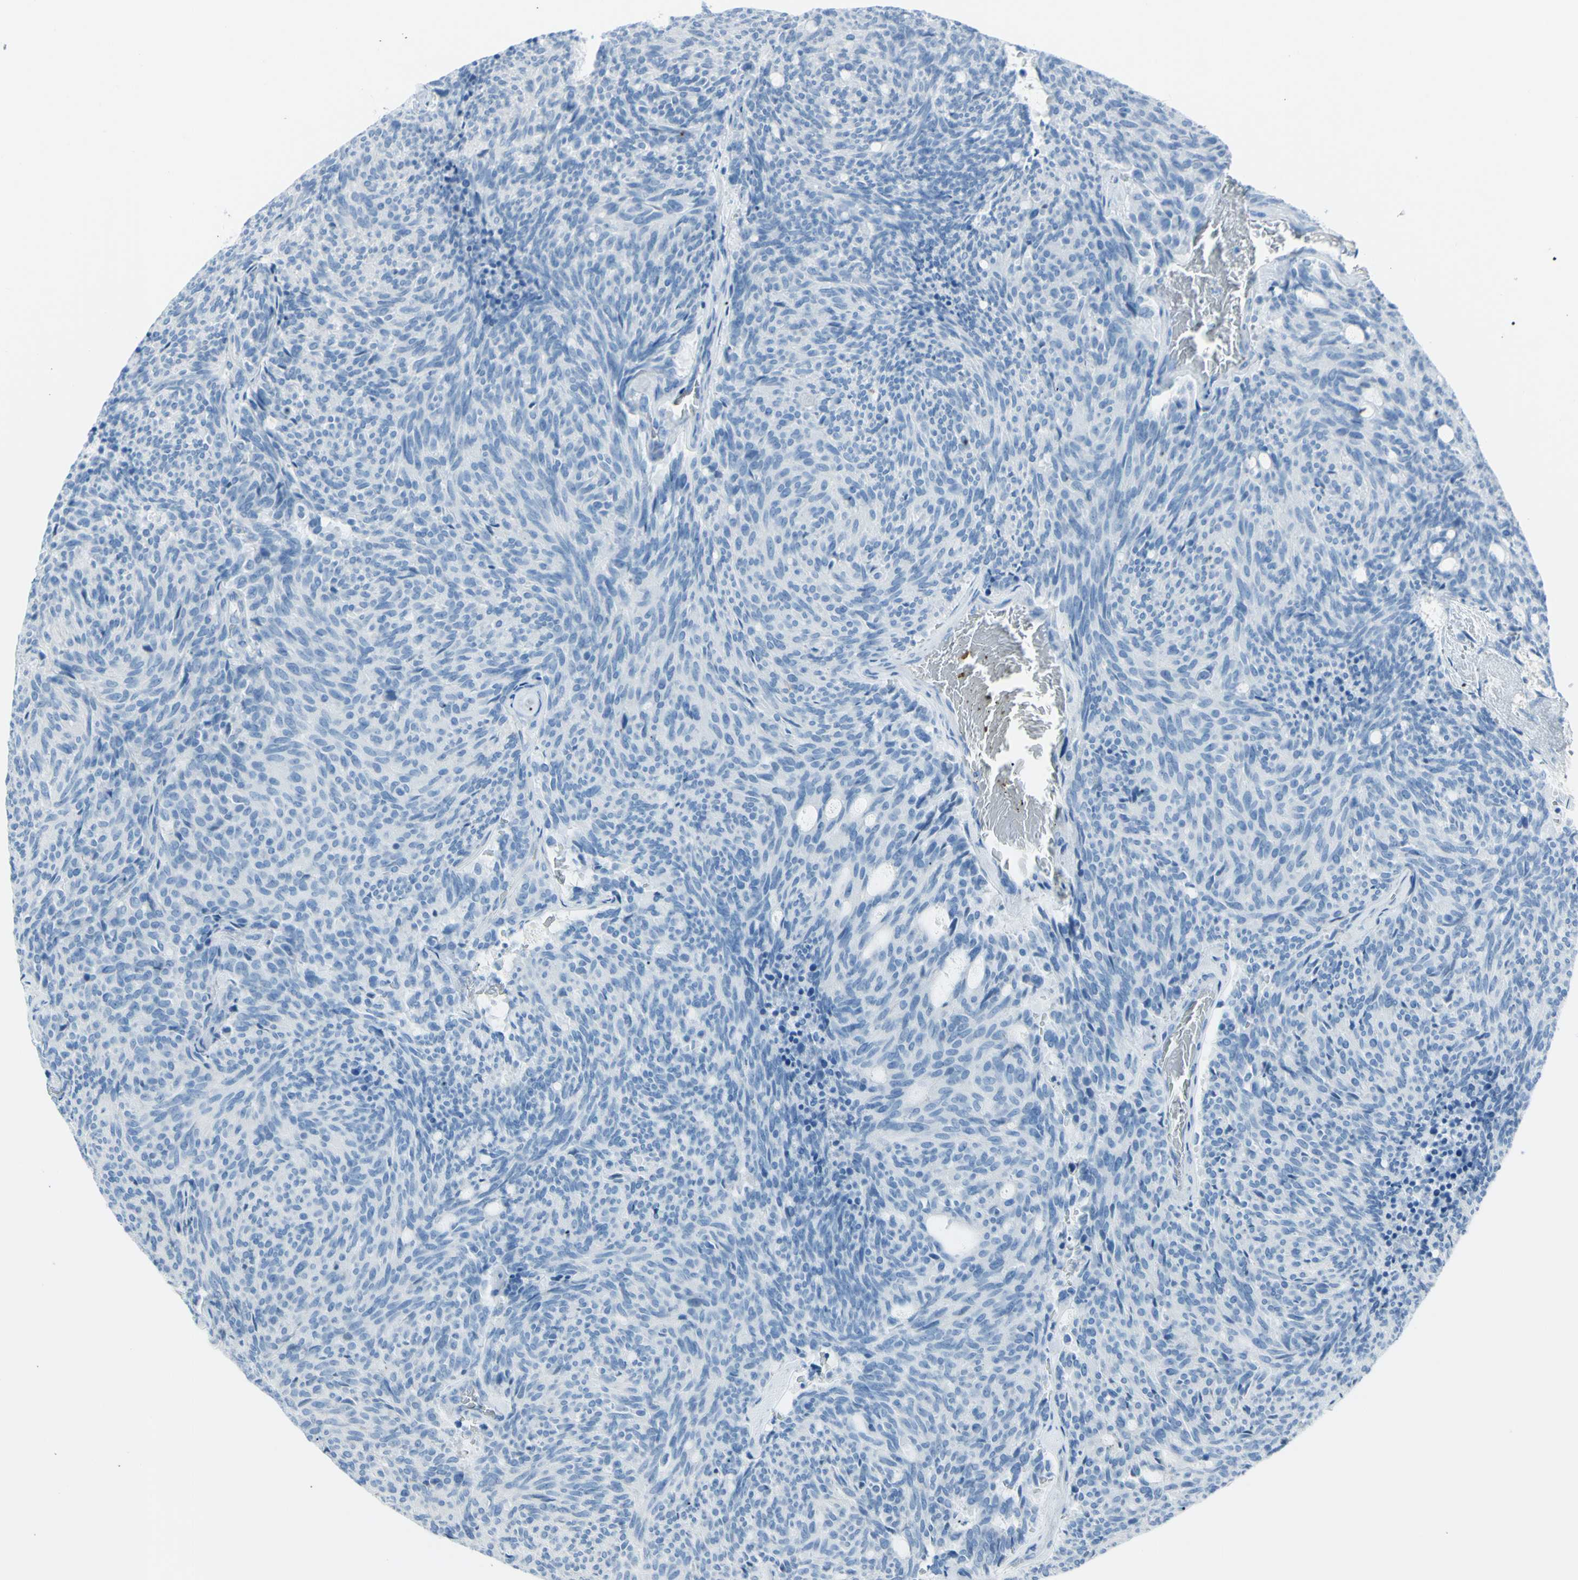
{"staining": {"intensity": "negative", "quantity": "none", "location": "none"}, "tissue": "carcinoid", "cell_type": "Tumor cells", "image_type": "cancer", "snomed": [{"axis": "morphology", "description": "Carcinoid, malignant, NOS"}, {"axis": "topography", "description": "Pancreas"}], "caption": "Immunohistochemical staining of malignant carcinoid demonstrates no significant staining in tumor cells. Nuclei are stained in blue.", "gene": "TFPI2", "patient": {"sex": "female", "age": 54}}